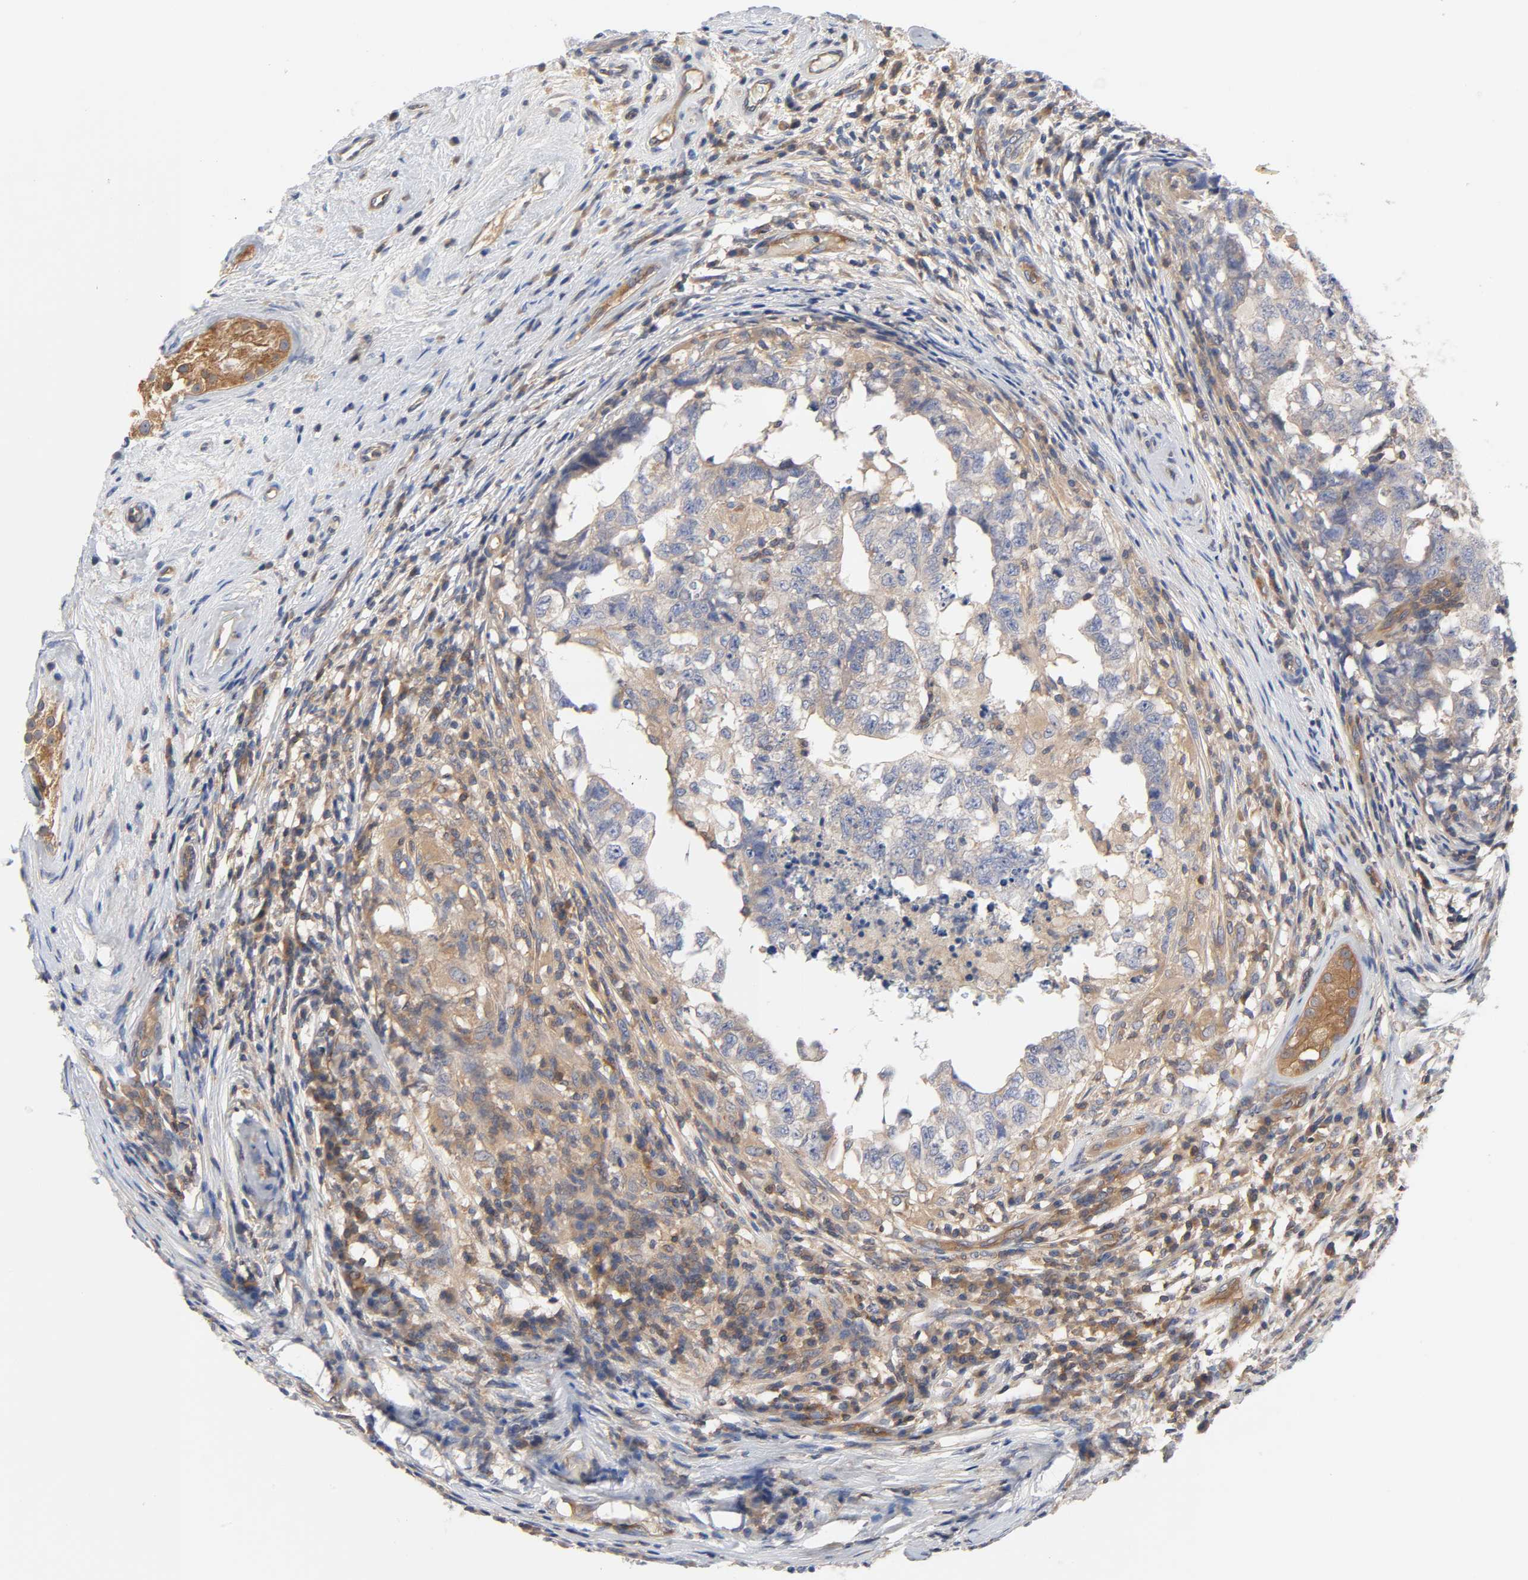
{"staining": {"intensity": "moderate", "quantity": ">75%", "location": "cytoplasmic/membranous"}, "tissue": "testis cancer", "cell_type": "Tumor cells", "image_type": "cancer", "snomed": [{"axis": "morphology", "description": "Carcinoma, Embryonal, NOS"}, {"axis": "topography", "description": "Testis"}], "caption": "Embryonal carcinoma (testis) stained with a brown dye shows moderate cytoplasmic/membranous positive staining in about >75% of tumor cells.", "gene": "PRKAB1", "patient": {"sex": "male", "age": 21}}